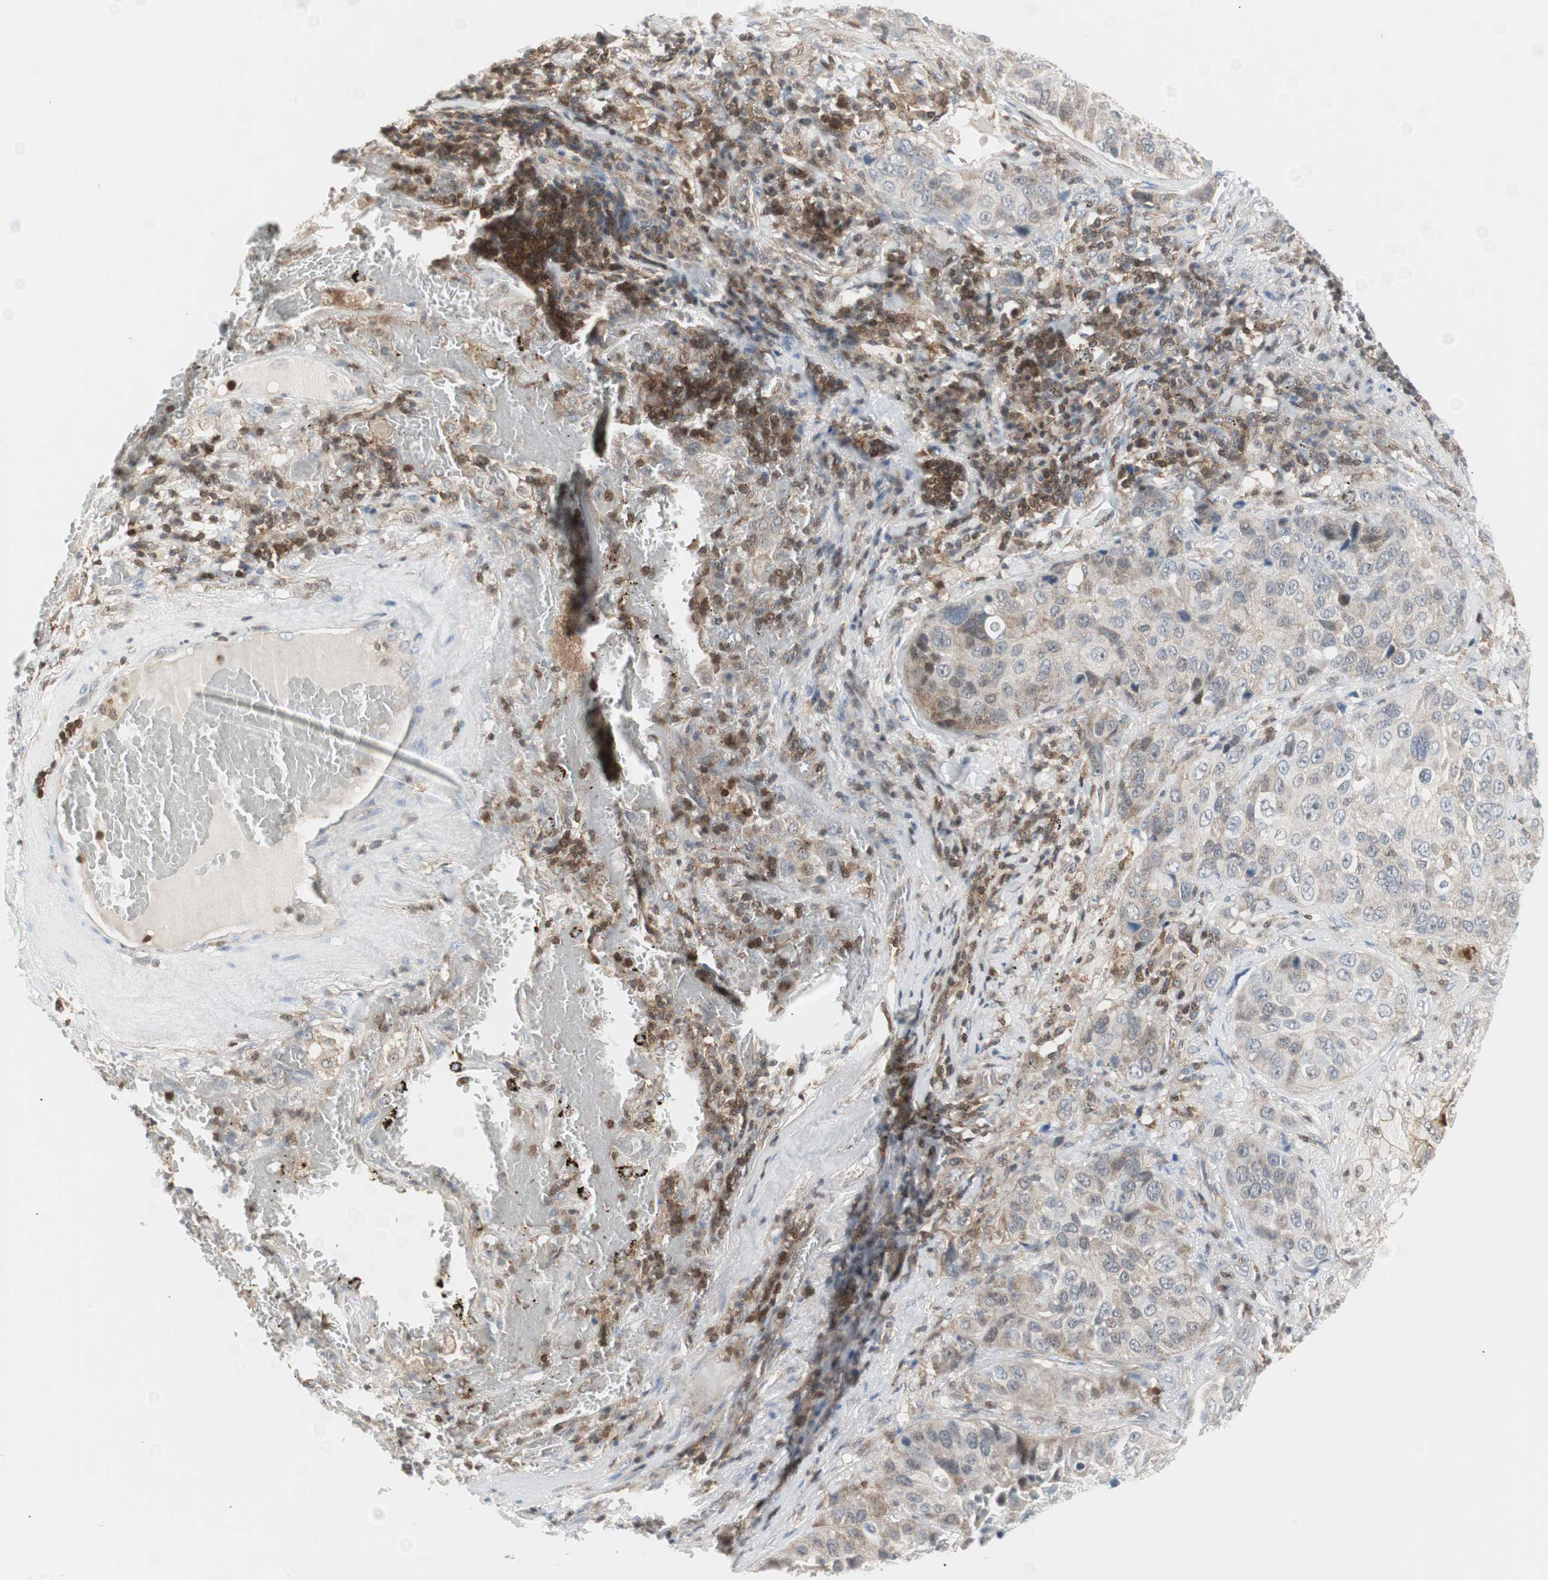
{"staining": {"intensity": "weak", "quantity": ">75%", "location": "cytoplasmic/membranous"}, "tissue": "lung cancer", "cell_type": "Tumor cells", "image_type": "cancer", "snomed": [{"axis": "morphology", "description": "Squamous cell carcinoma, NOS"}, {"axis": "topography", "description": "Lung"}], "caption": "Tumor cells show low levels of weak cytoplasmic/membranous staining in about >75% of cells in lung squamous cell carcinoma.", "gene": "PPP1CA", "patient": {"sex": "male", "age": 57}}